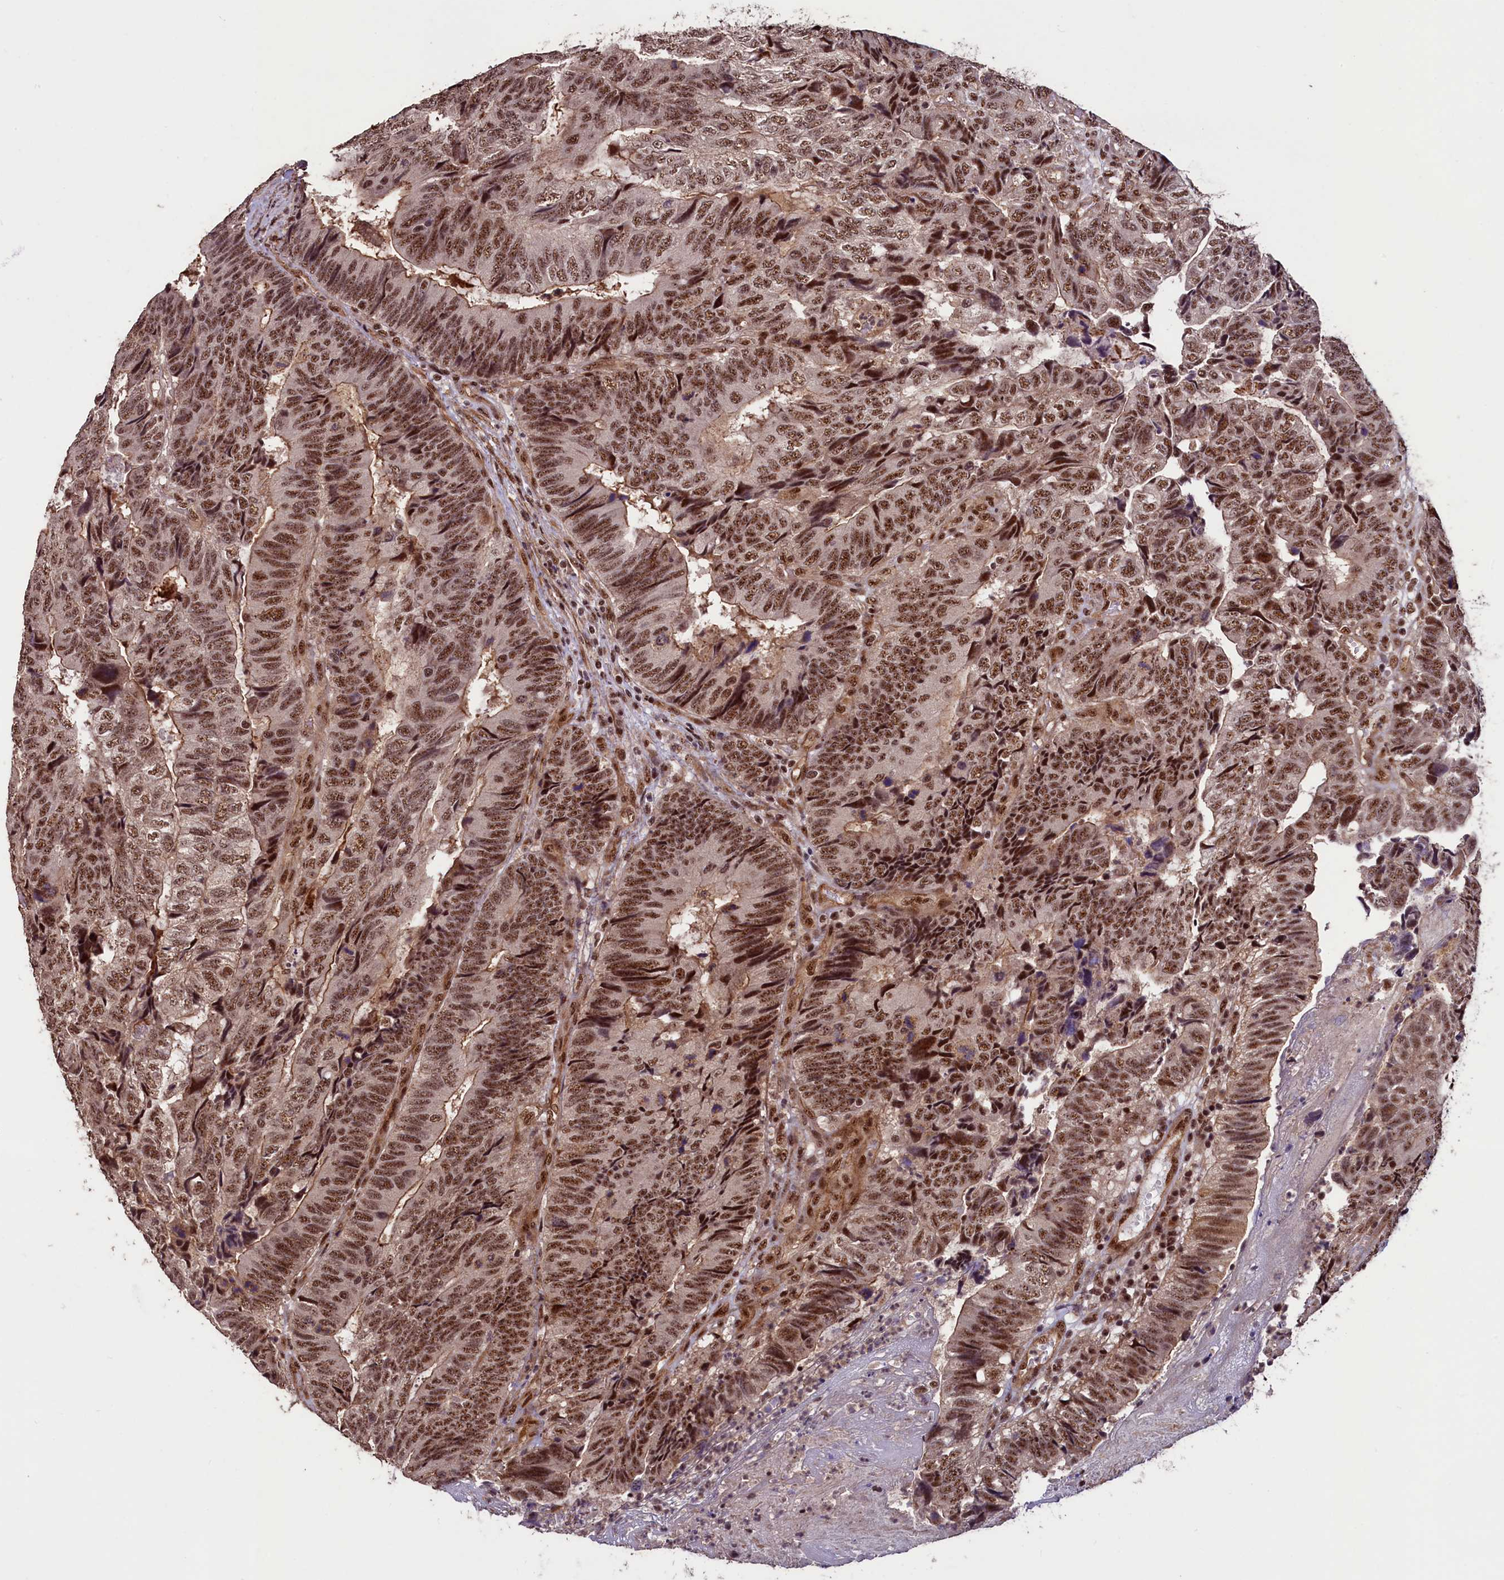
{"staining": {"intensity": "moderate", "quantity": ">75%", "location": "nuclear"}, "tissue": "colorectal cancer", "cell_type": "Tumor cells", "image_type": "cancer", "snomed": [{"axis": "morphology", "description": "Adenocarcinoma, NOS"}, {"axis": "topography", "description": "Colon"}], "caption": "Tumor cells exhibit medium levels of moderate nuclear expression in about >75% of cells in human colorectal cancer.", "gene": "SFSWAP", "patient": {"sex": "female", "age": 67}}